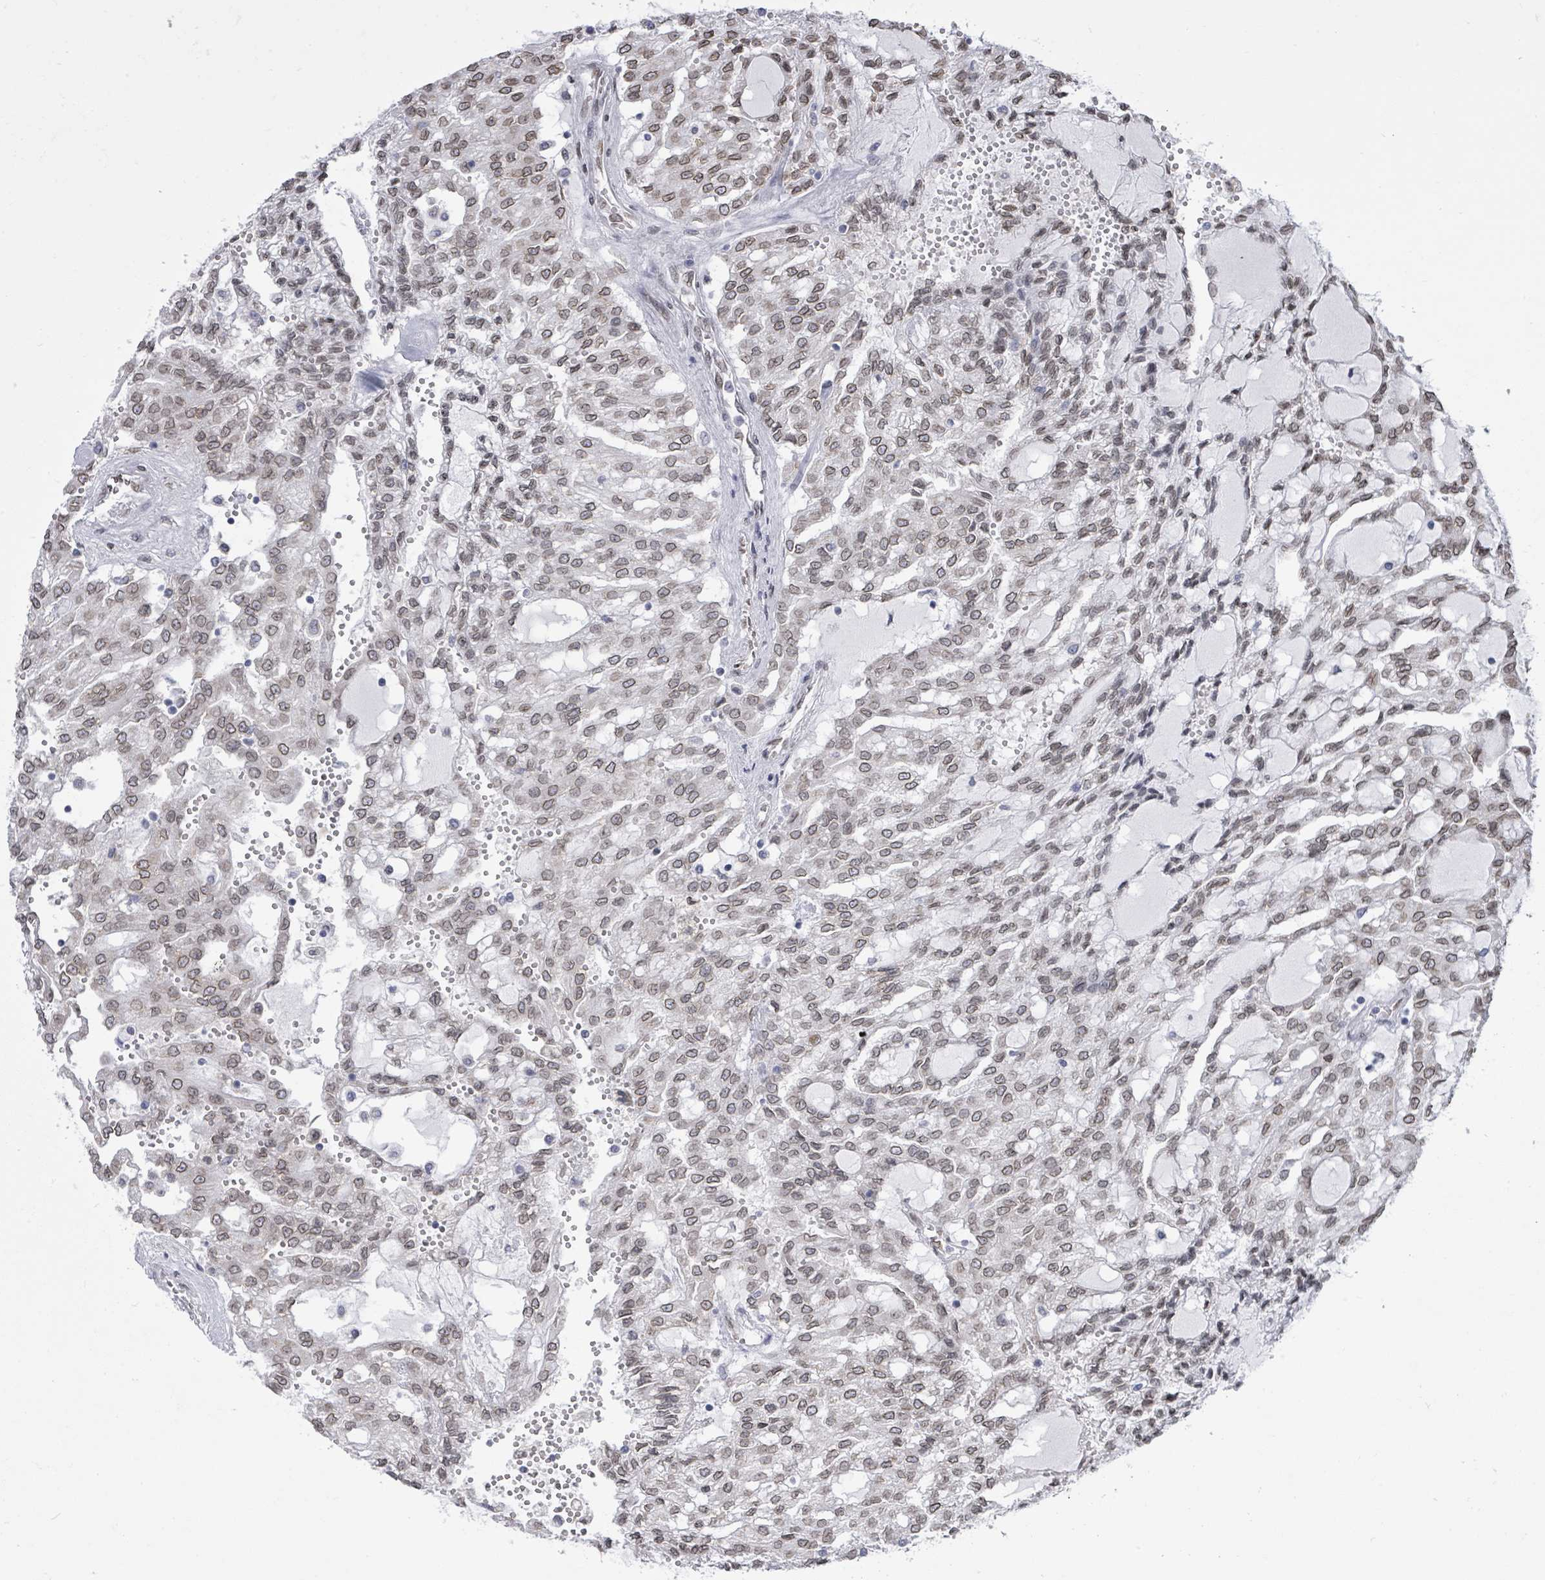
{"staining": {"intensity": "moderate", "quantity": ">75%", "location": "cytoplasmic/membranous,nuclear"}, "tissue": "renal cancer", "cell_type": "Tumor cells", "image_type": "cancer", "snomed": [{"axis": "morphology", "description": "Adenocarcinoma, NOS"}, {"axis": "topography", "description": "Kidney"}], "caption": "IHC staining of adenocarcinoma (renal), which reveals medium levels of moderate cytoplasmic/membranous and nuclear staining in approximately >75% of tumor cells indicating moderate cytoplasmic/membranous and nuclear protein staining. The staining was performed using DAB (brown) for protein detection and nuclei were counterstained in hematoxylin (blue).", "gene": "ARFGAP1", "patient": {"sex": "male", "age": 63}}